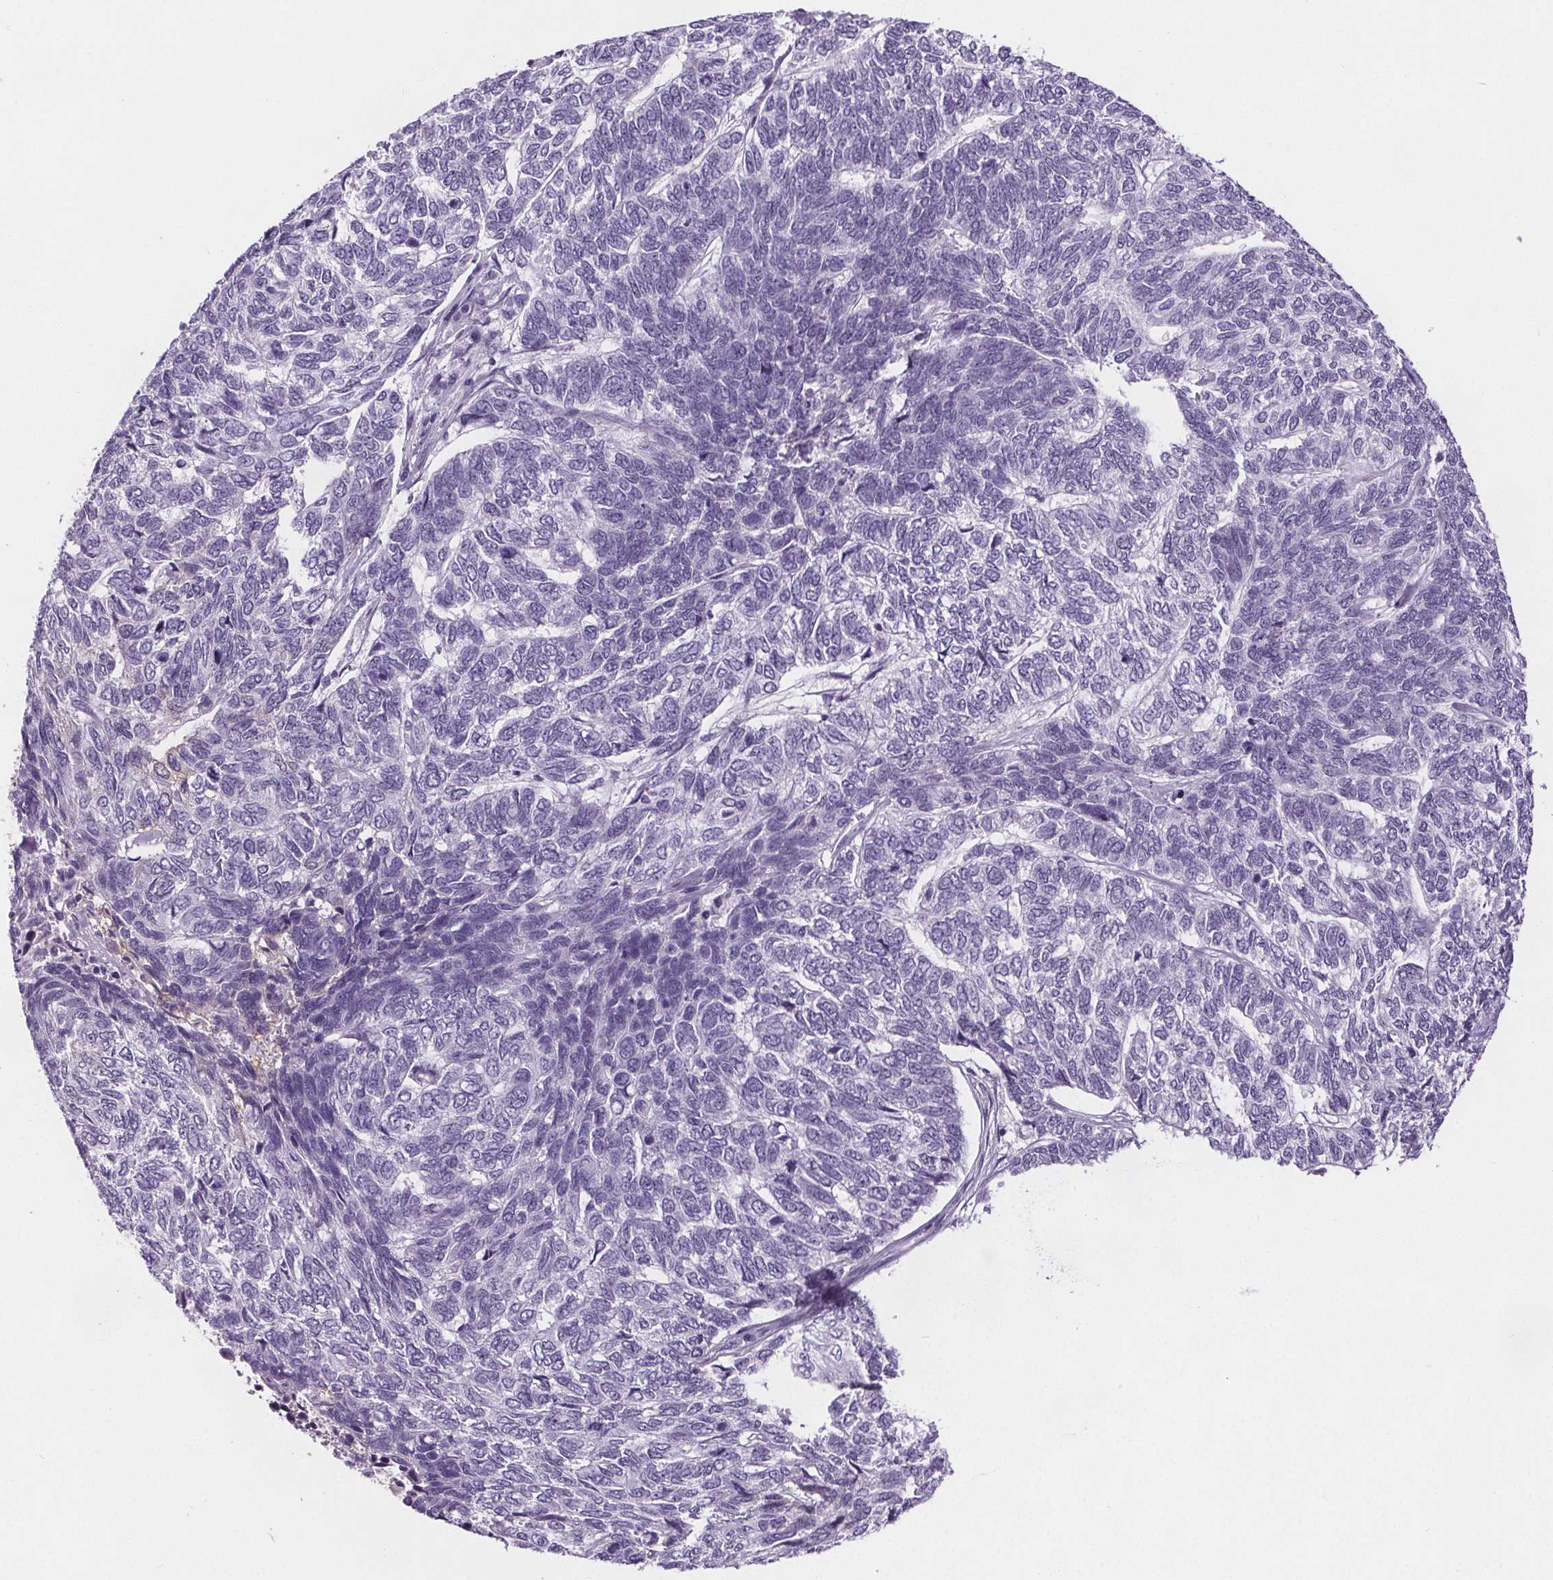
{"staining": {"intensity": "negative", "quantity": "none", "location": "none"}, "tissue": "skin cancer", "cell_type": "Tumor cells", "image_type": "cancer", "snomed": [{"axis": "morphology", "description": "Basal cell carcinoma"}, {"axis": "topography", "description": "Skin"}], "caption": "Protein analysis of skin cancer reveals no significant positivity in tumor cells. (DAB (3,3'-diaminobenzidine) immunohistochemistry, high magnification).", "gene": "CD5L", "patient": {"sex": "female", "age": 65}}